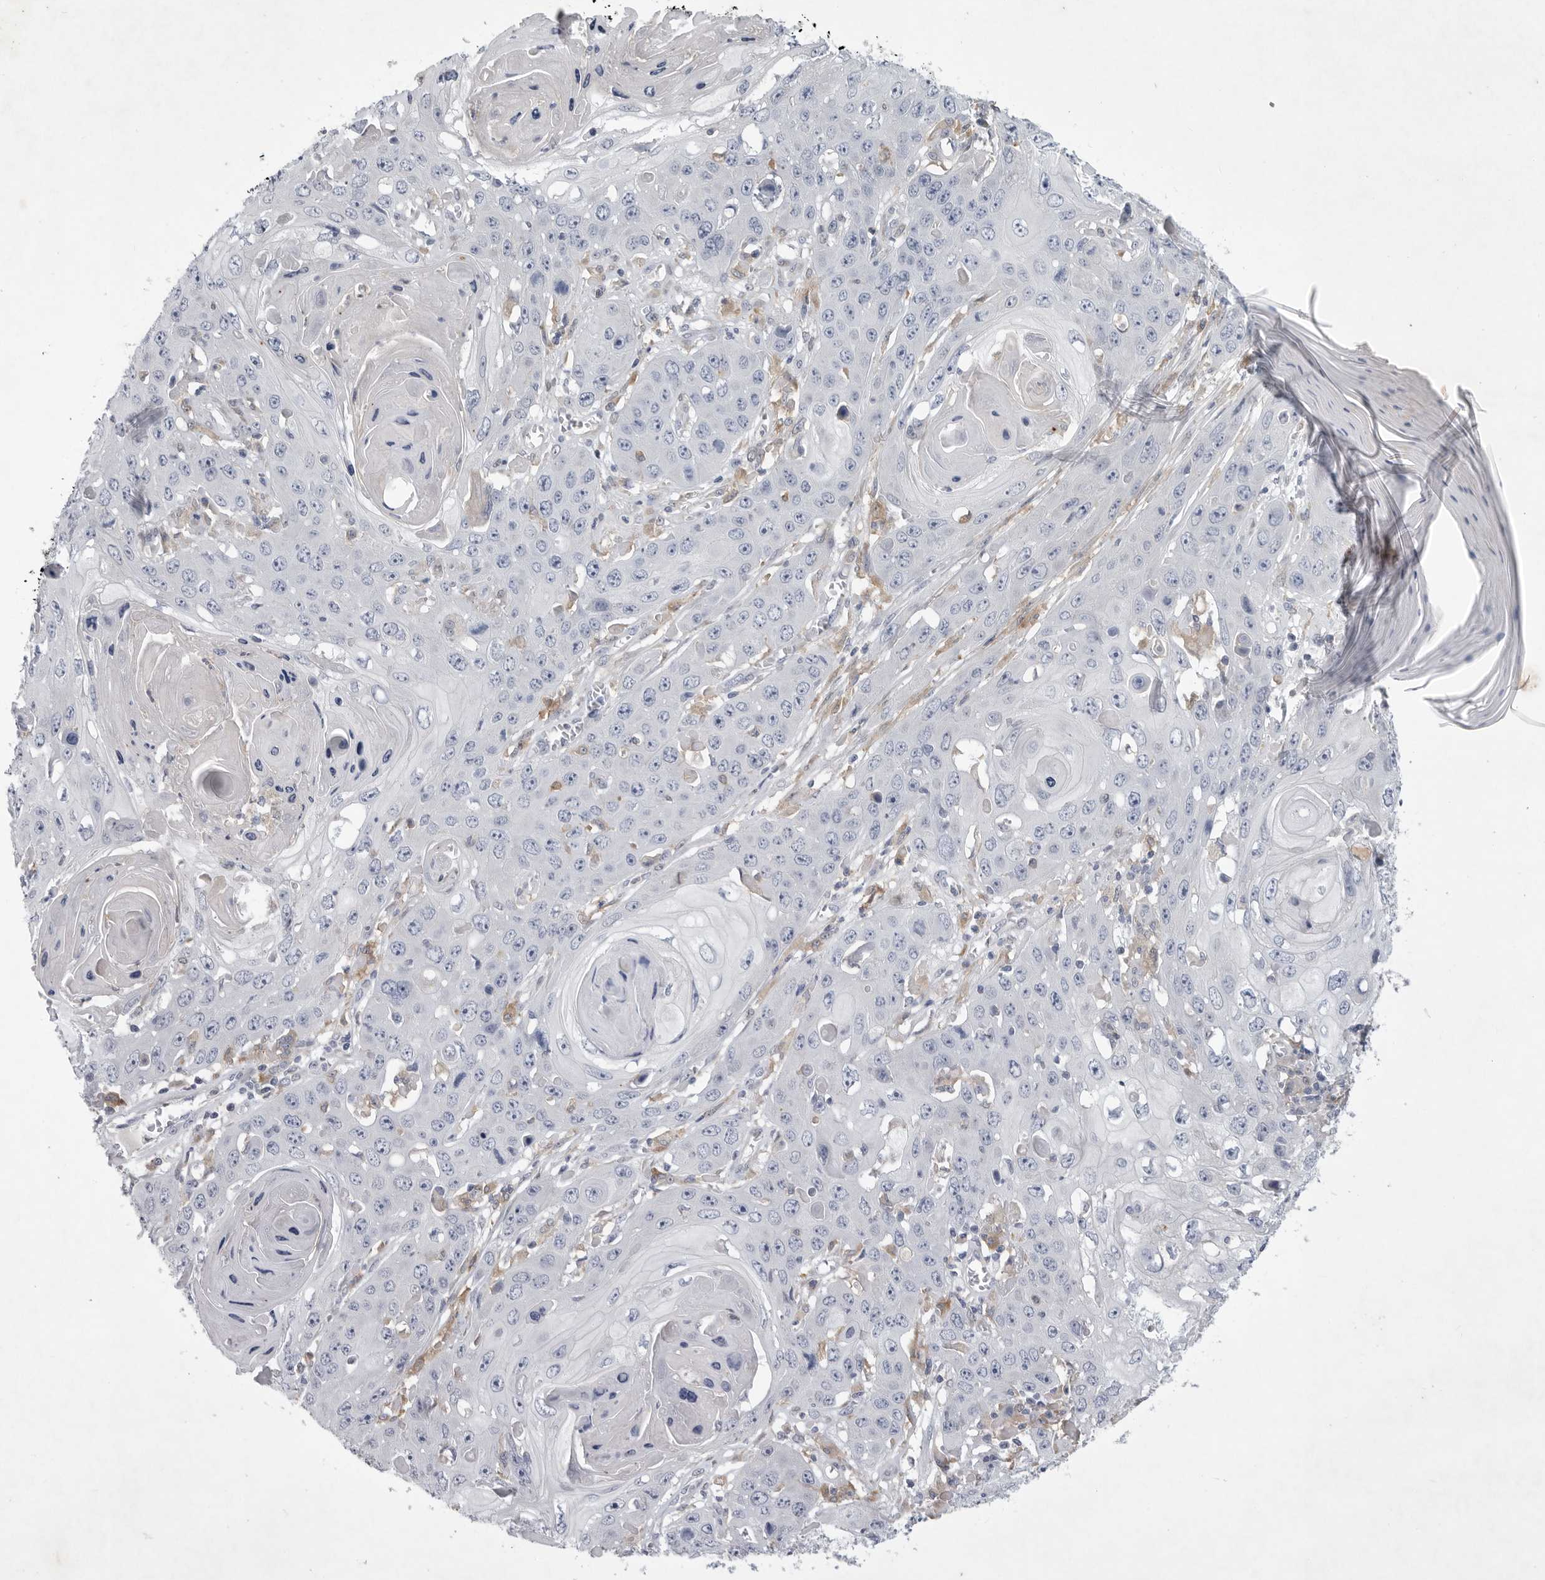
{"staining": {"intensity": "negative", "quantity": "none", "location": "none"}, "tissue": "skin cancer", "cell_type": "Tumor cells", "image_type": "cancer", "snomed": [{"axis": "morphology", "description": "Squamous cell carcinoma, NOS"}, {"axis": "topography", "description": "Skin"}], "caption": "Immunohistochemistry photomicrograph of squamous cell carcinoma (skin) stained for a protein (brown), which demonstrates no expression in tumor cells.", "gene": "SIGLEC10", "patient": {"sex": "male", "age": 55}}